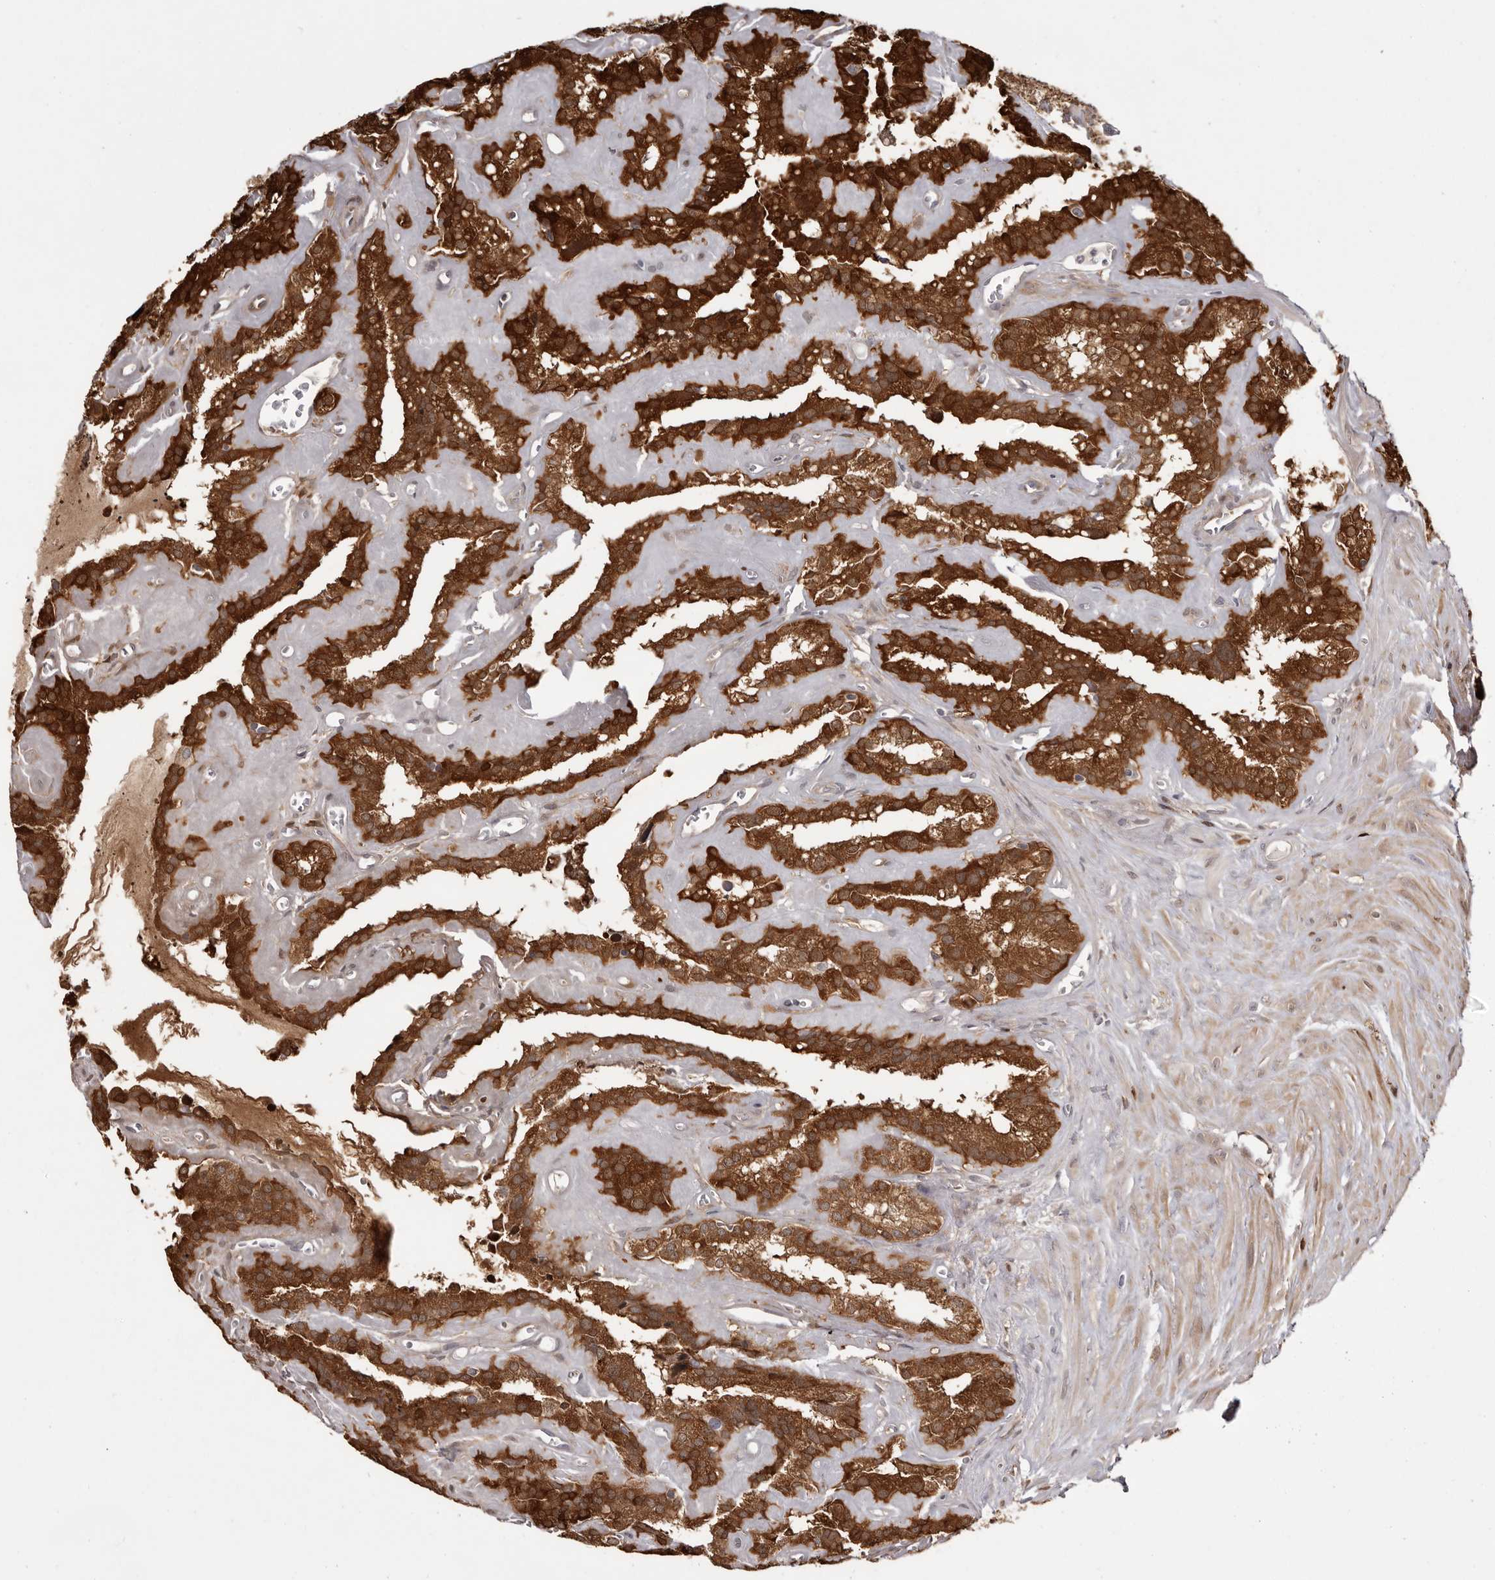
{"staining": {"intensity": "strong", "quantity": ">75%", "location": "cytoplasmic/membranous"}, "tissue": "seminal vesicle", "cell_type": "Glandular cells", "image_type": "normal", "snomed": [{"axis": "morphology", "description": "Normal tissue, NOS"}, {"axis": "topography", "description": "Prostate"}, {"axis": "topography", "description": "Seminal veicle"}], "caption": "Immunohistochemistry image of unremarkable seminal vesicle: human seminal vesicle stained using IHC demonstrates high levels of strong protein expression localized specifically in the cytoplasmic/membranous of glandular cells, appearing as a cytoplasmic/membranous brown color.", "gene": "GFOD1", "patient": {"sex": "male", "age": 59}}